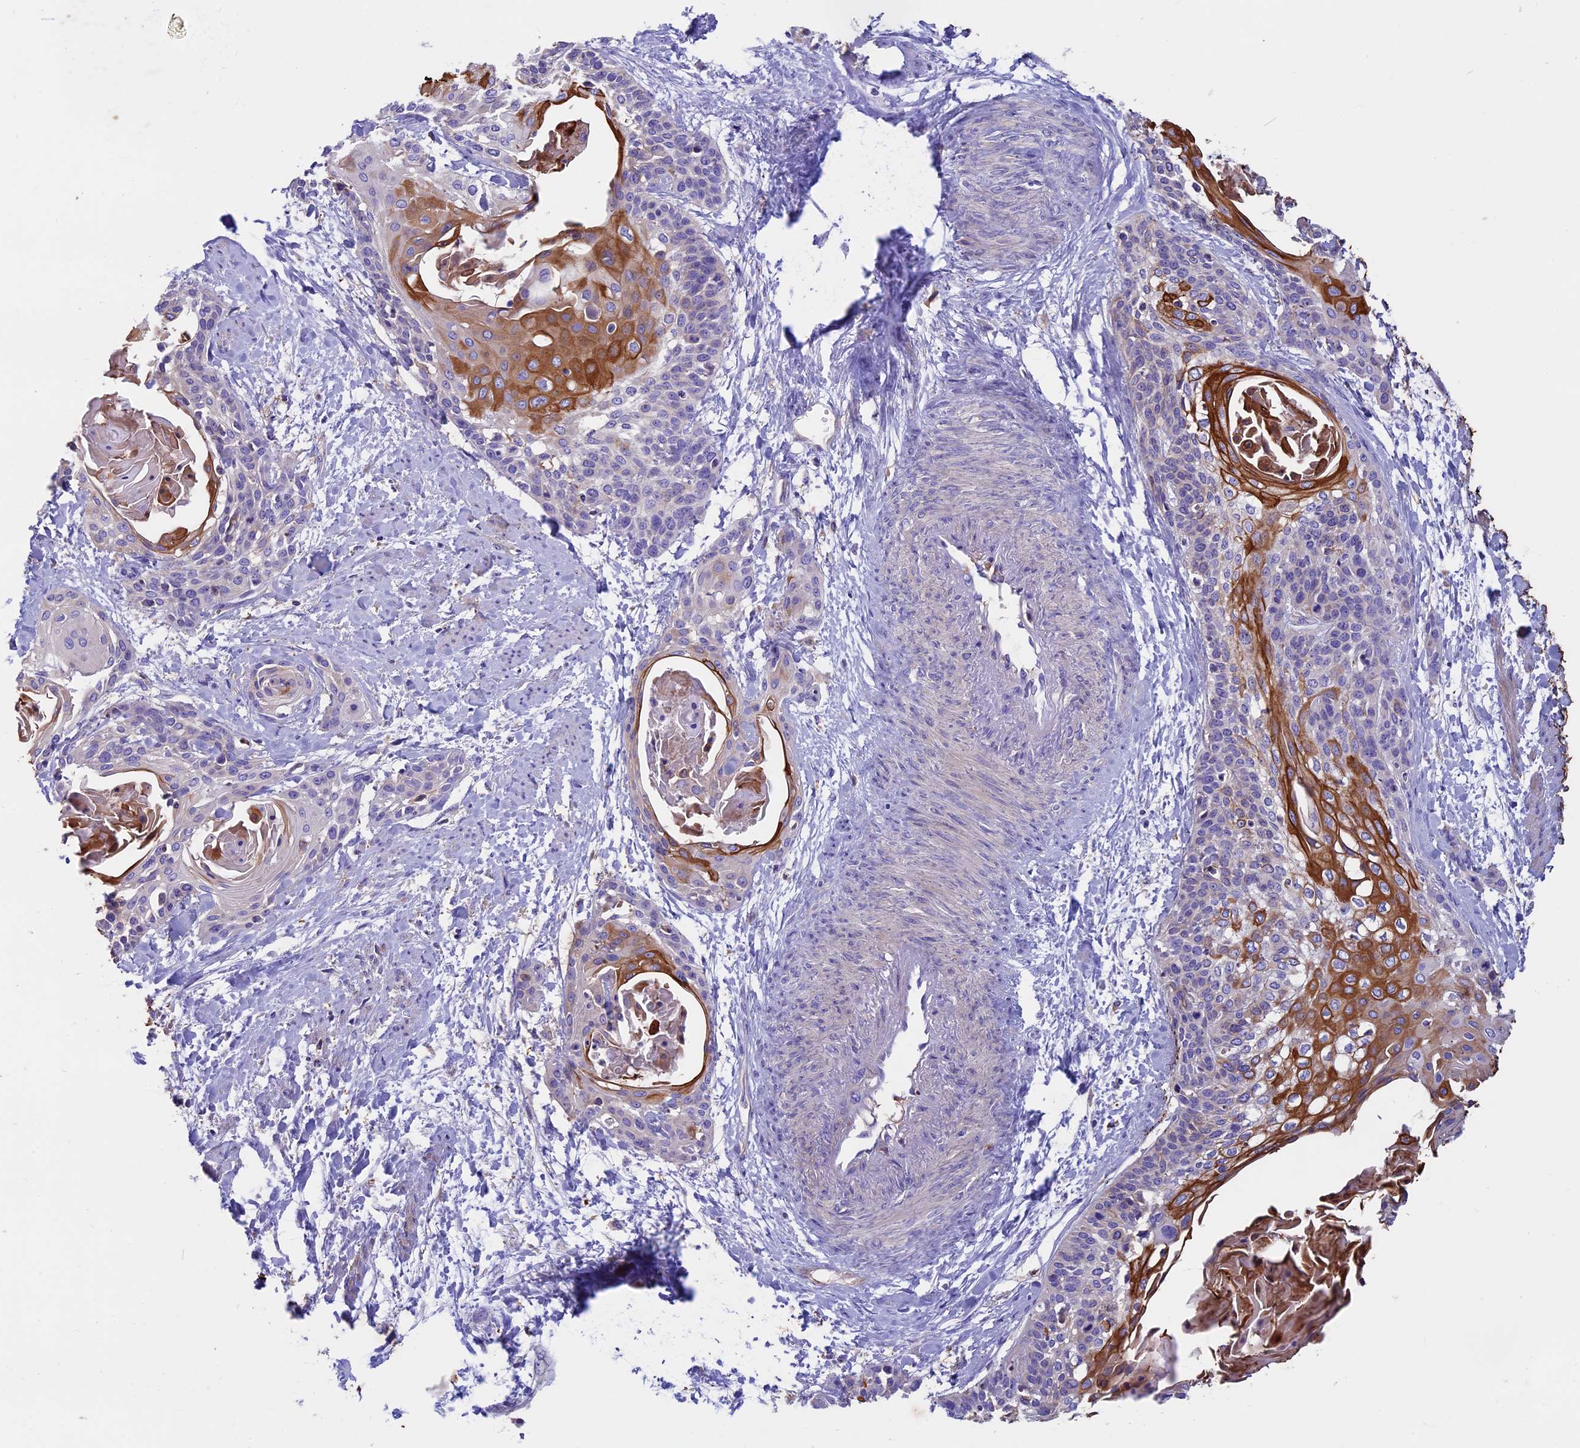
{"staining": {"intensity": "moderate", "quantity": "25%-75%", "location": "cytoplasmic/membranous"}, "tissue": "cervical cancer", "cell_type": "Tumor cells", "image_type": "cancer", "snomed": [{"axis": "morphology", "description": "Squamous cell carcinoma, NOS"}, {"axis": "topography", "description": "Cervix"}], "caption": "Protein staining by IHC demonstrates moderate cytoplasmic/membranous positivity in about 25%-75% of tumor cells in cervical squamous cell carcinoma.", "gene": "CDAN1", "patient": {"sex": "female", "age": 57}}